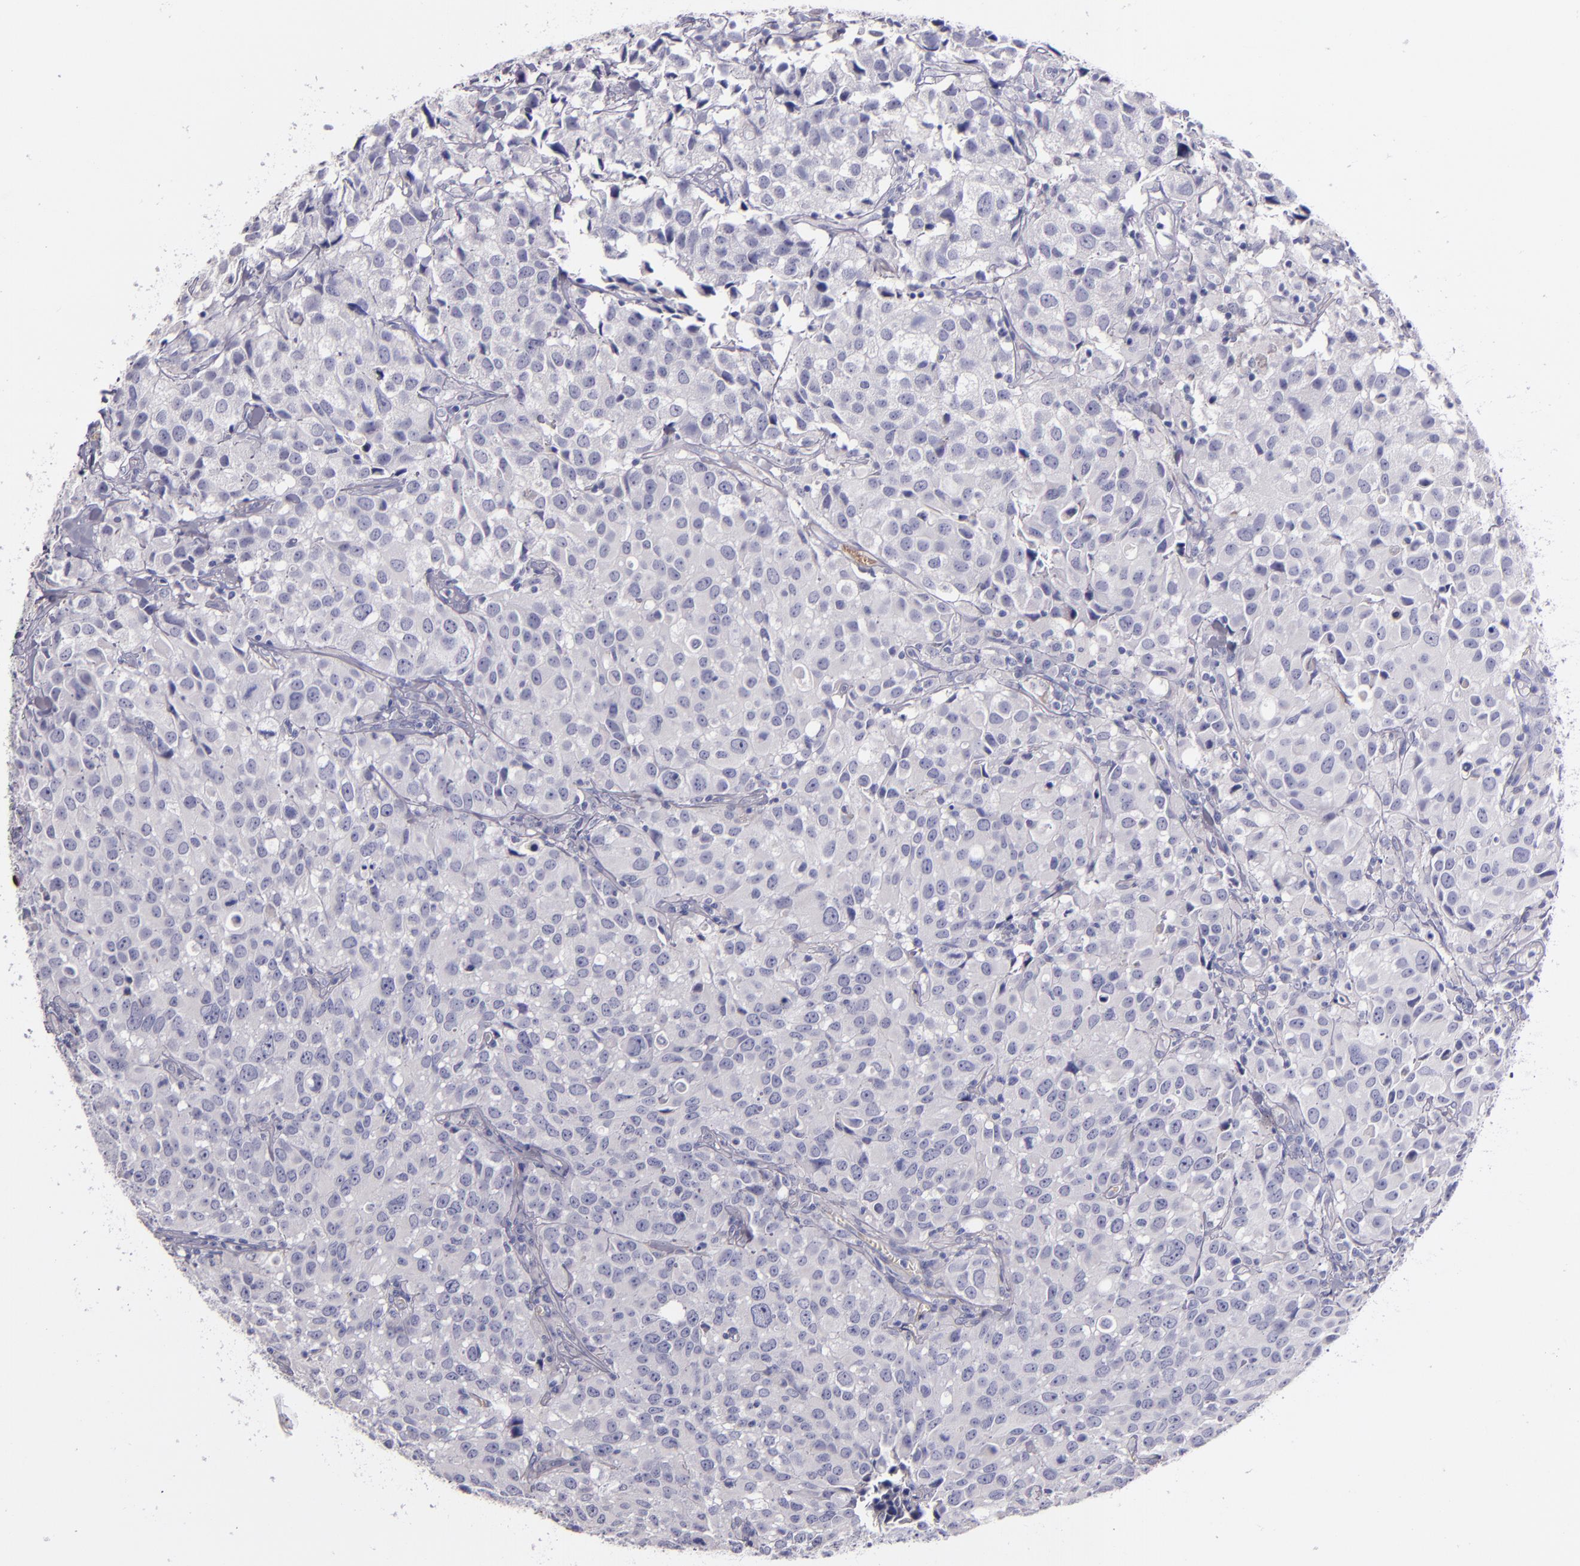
{"staining": {"intensity": "negative", "quantity": "none", "location": "none"}, "tissue": "urothelial cancer", "cell_type": "Tumor cells", "image_type": "cancer", "snomed": [{"axis": "morphology", "description": "Urothelial carcinoma, High grade"}, {"axis": "topography", "description": "Urinary bladder"}], "caption": "Histopathology image shows no protein expression in tumor cells of urothelial cancer tissue.", "gene": "F13A1", "patient": {"sex": "female", "age": 75}}